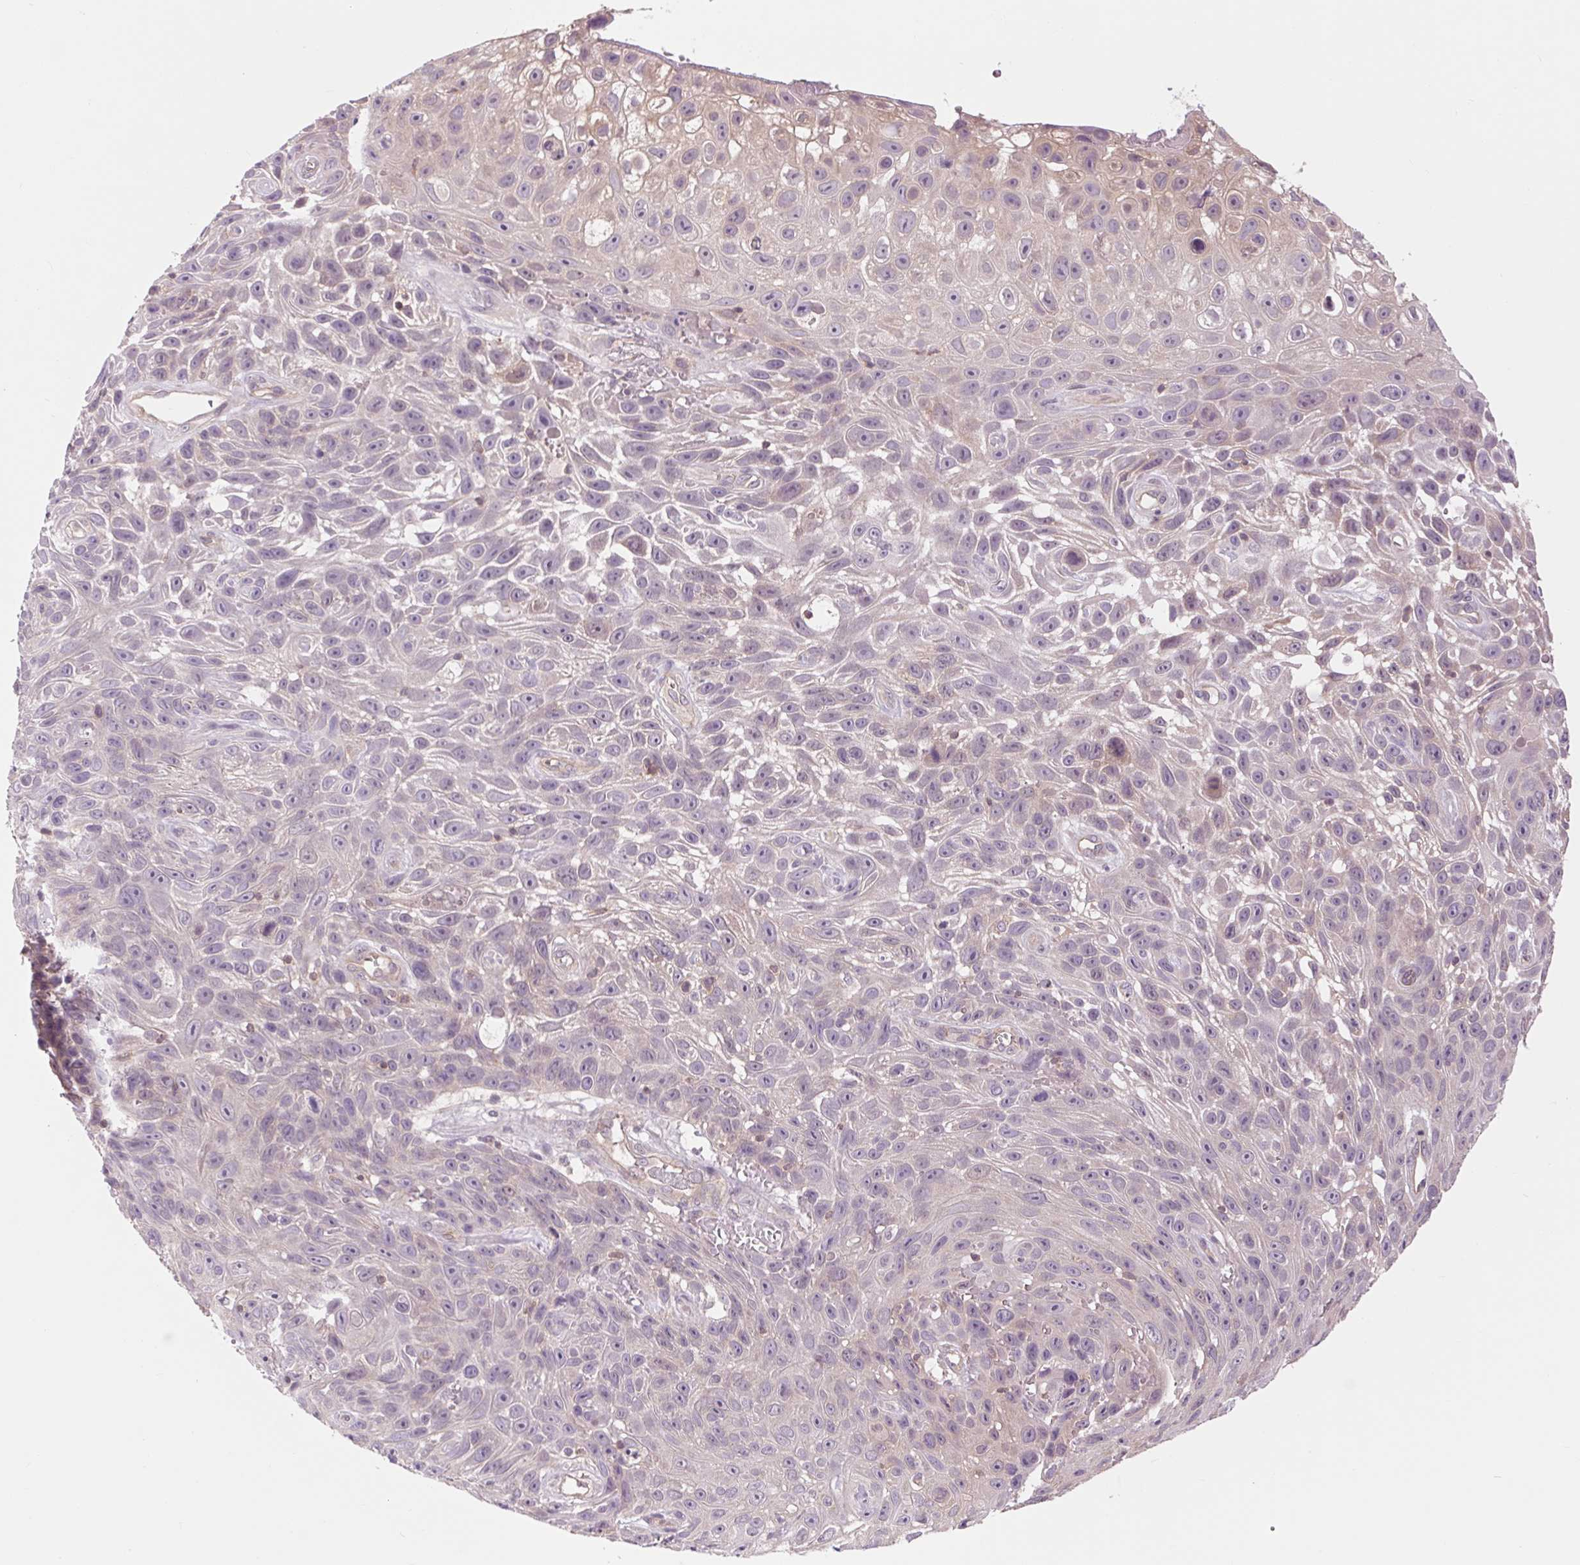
{"staining": {"intensity": "negative", "quantity": "none", "location": "none"}, "tissue": "skin cancer", "cell_type": "Tumor cells", "image_type": "cancer", "snomed": [{"axis": "morphology", "description": "Squamous cell carcinoma, NOS"}, {"axis": "topography", "description": "Skin"}], "caption": "Tumor cells show no significant protein staining in skin cancer.", "gene": "SH3RF2", "patient": {"sex": "male", "age": 82}}